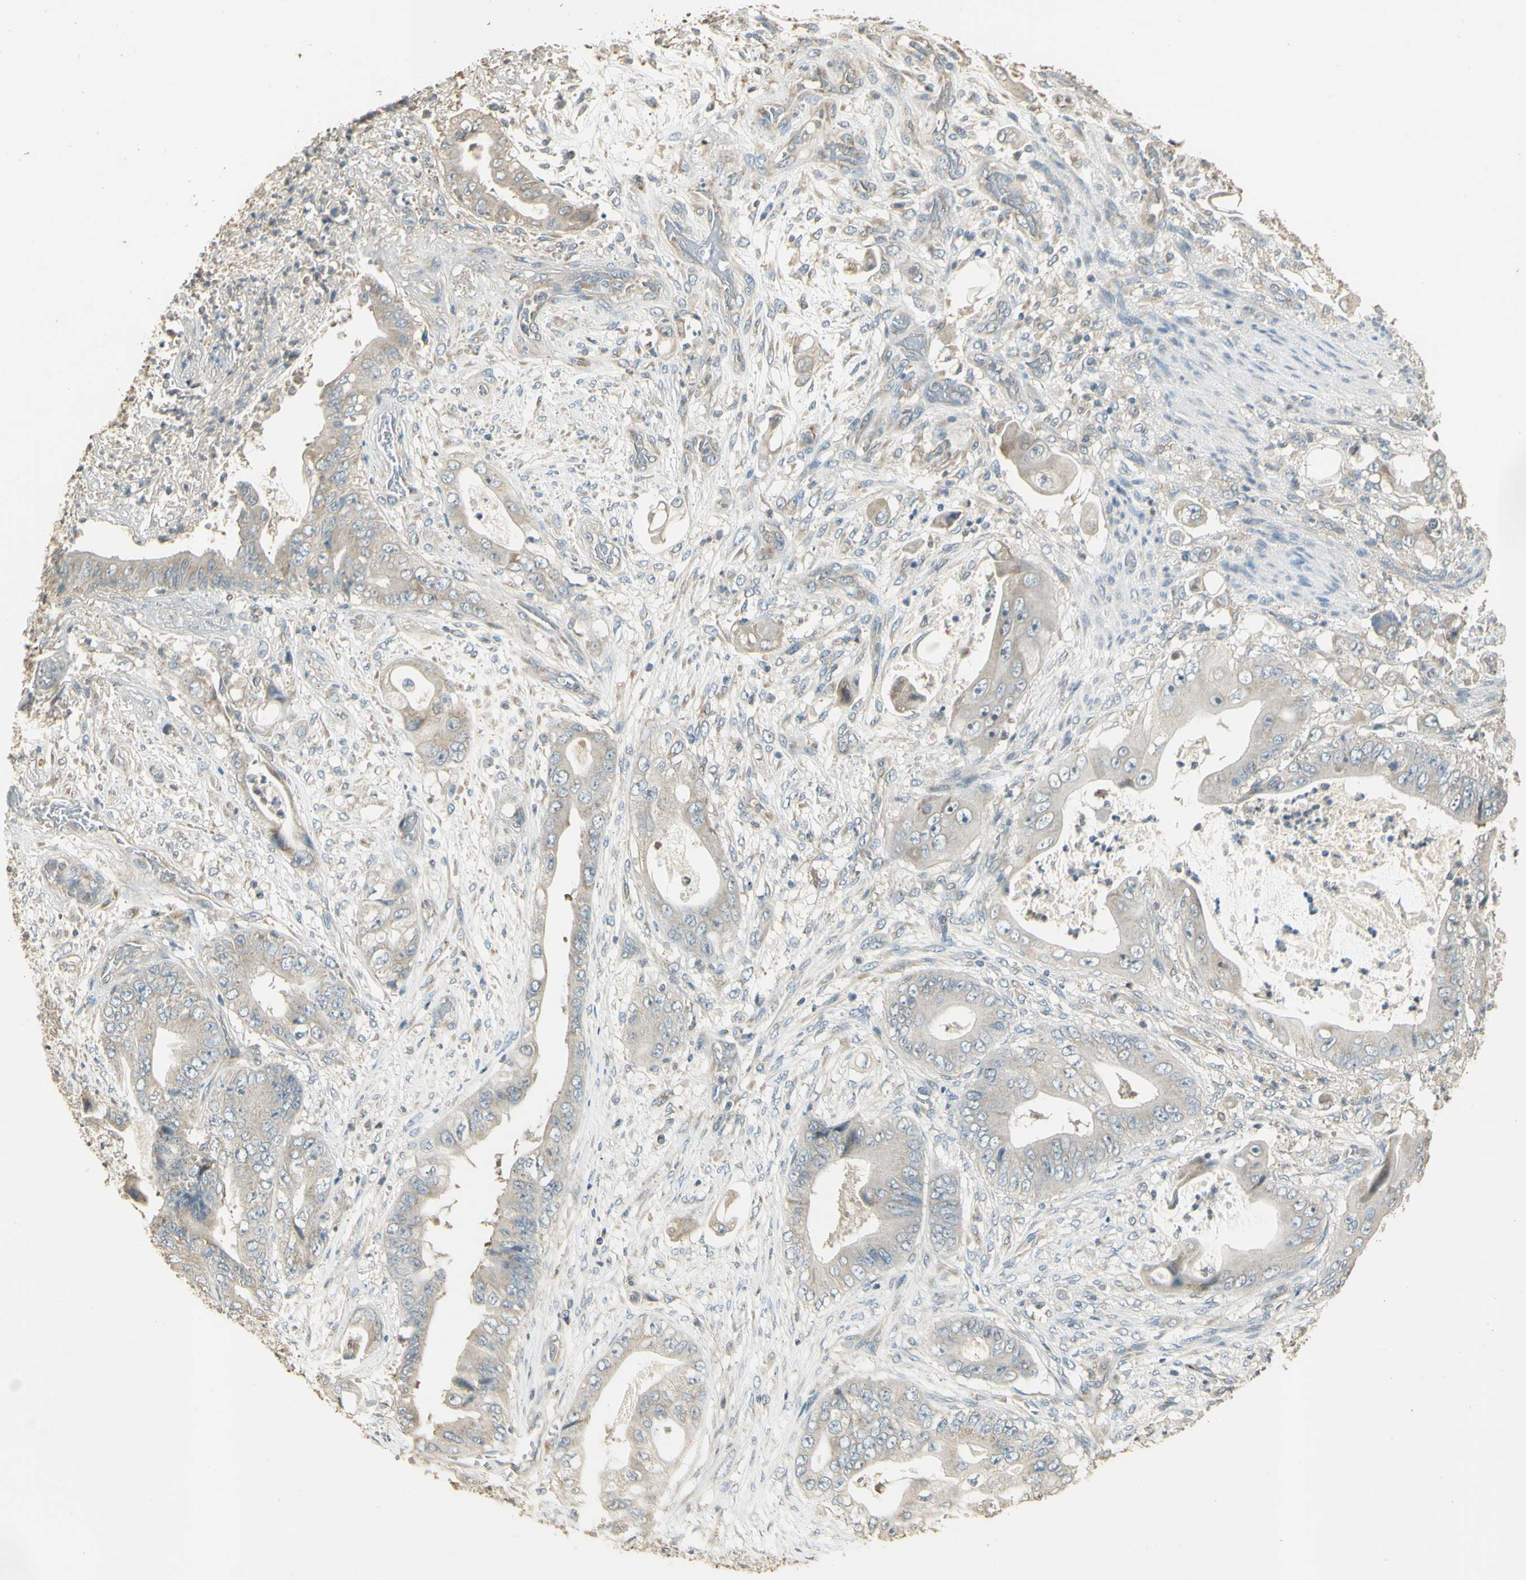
{"staining": {"intensity": "weak", "quantity": "25%-75%", "location": "cytoplasmic/membranous"}, "tissue": "stomach cancer", "cell_type": "Tumor cells", "image_type": "cancer", "snomed": [{"axis": "morphology", "description": "Adenocarcinoma, NOS"}, {"axis": "topography", "description": "Stomach"}], "caption": "IHC histopathology image of human stomach cancer (adenocarcinoma) stained for a protein (brown), which displays low levels of weak cytoplasmic/membranous staining in about 25%-75% of tumor cells.", "gene": "UXS1", "patient": {"sex": "female", "age": 73}}